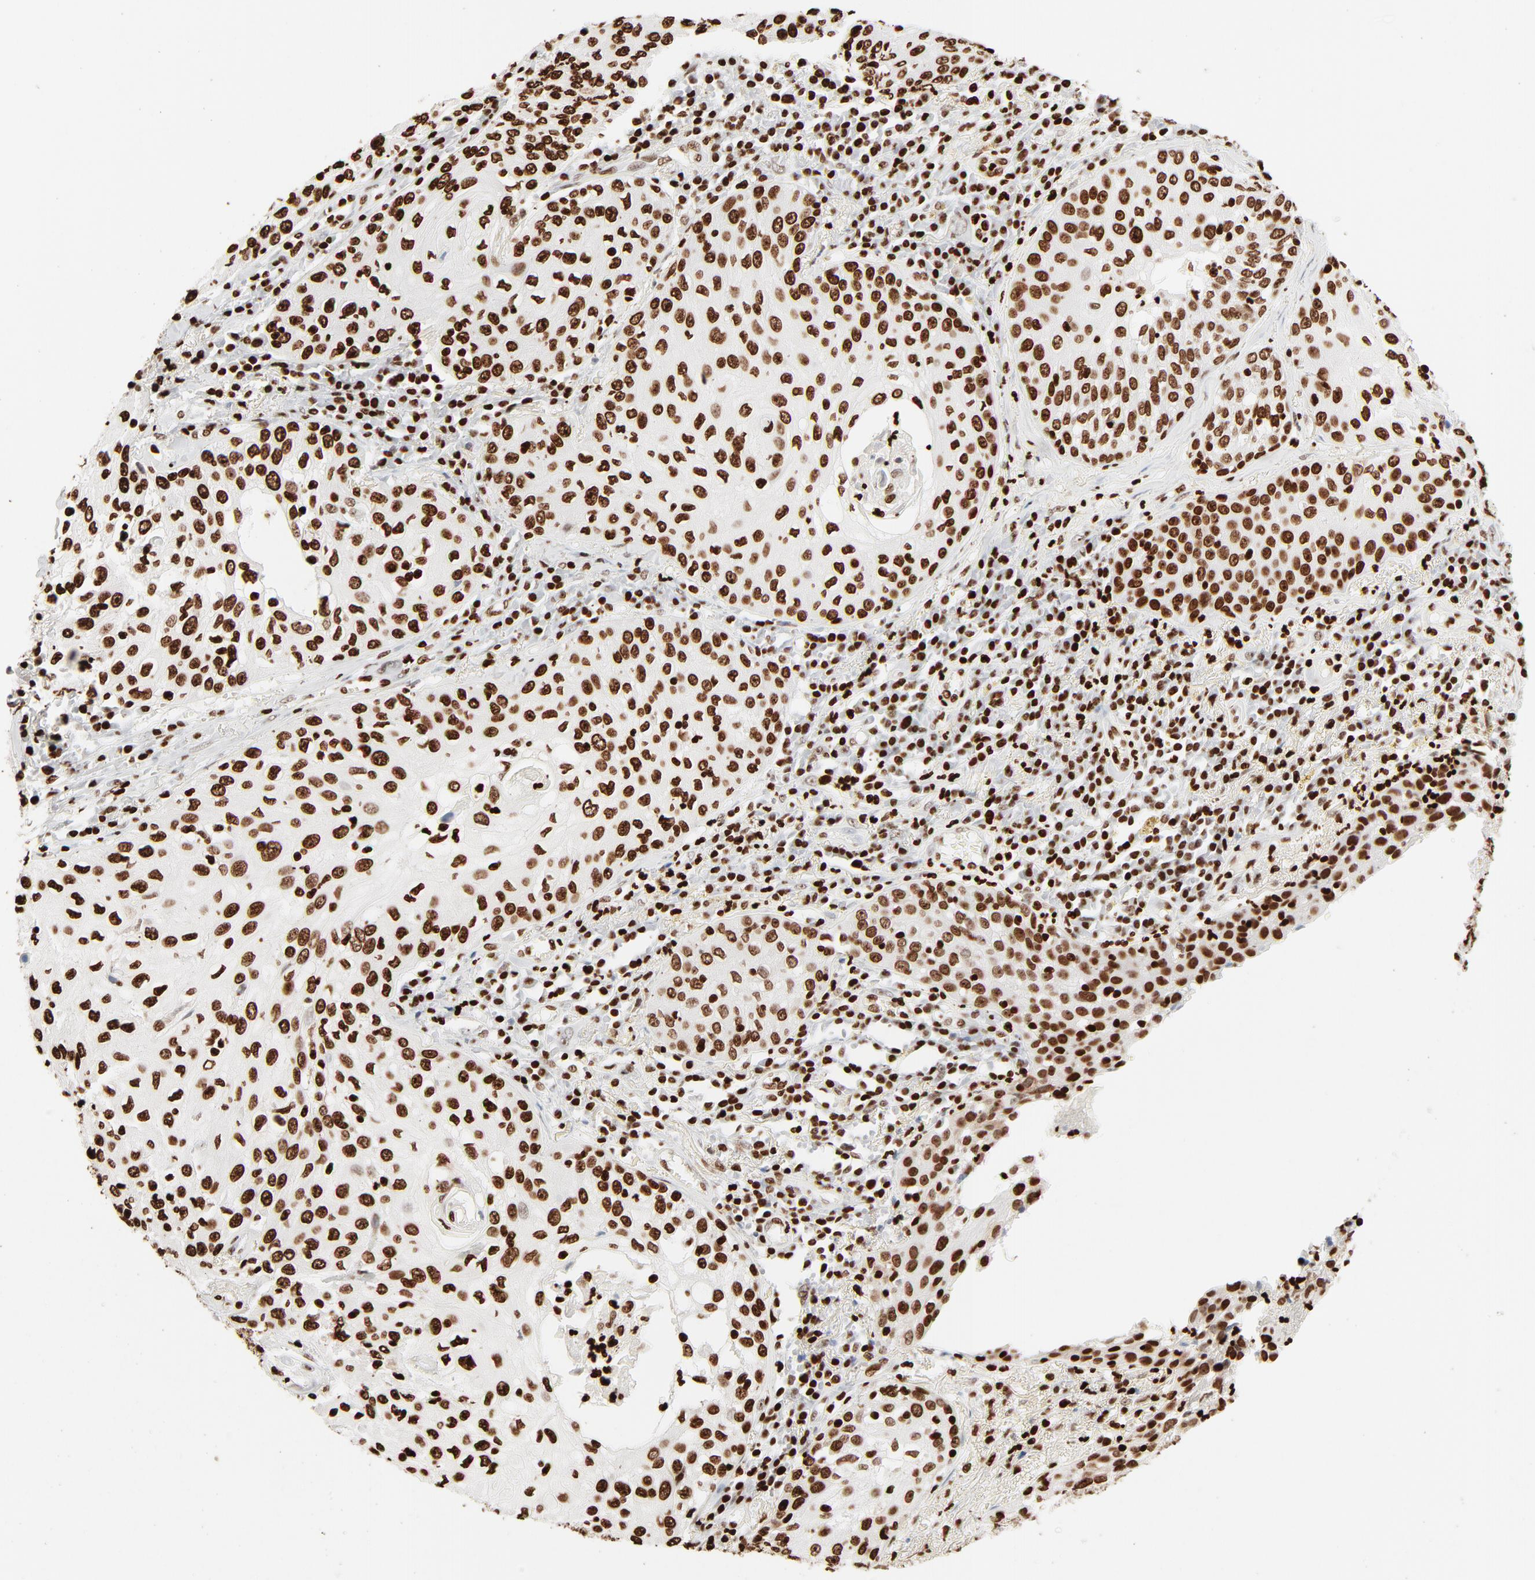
{"staining": {"intensity": "strong", "quantity": ">75%", "location": "nuclear"}, "tissue": "skin cancer", "cell_type": "Tumor cells", "image_type": "cancer", "snomed": [{"axis": "morphology", "description": "Squamous cell carcinoma, NOS"}, {"axis": "topography", "description": "Skin"}], "caption": "Protein expression analysis of human skin cancer (squamous cell carcinoma) reveals strong nuclear positivity in approximately >75% of tumor cells.", "gene": "HMGB2", "patient": {"sex": "male", "age": 65}}